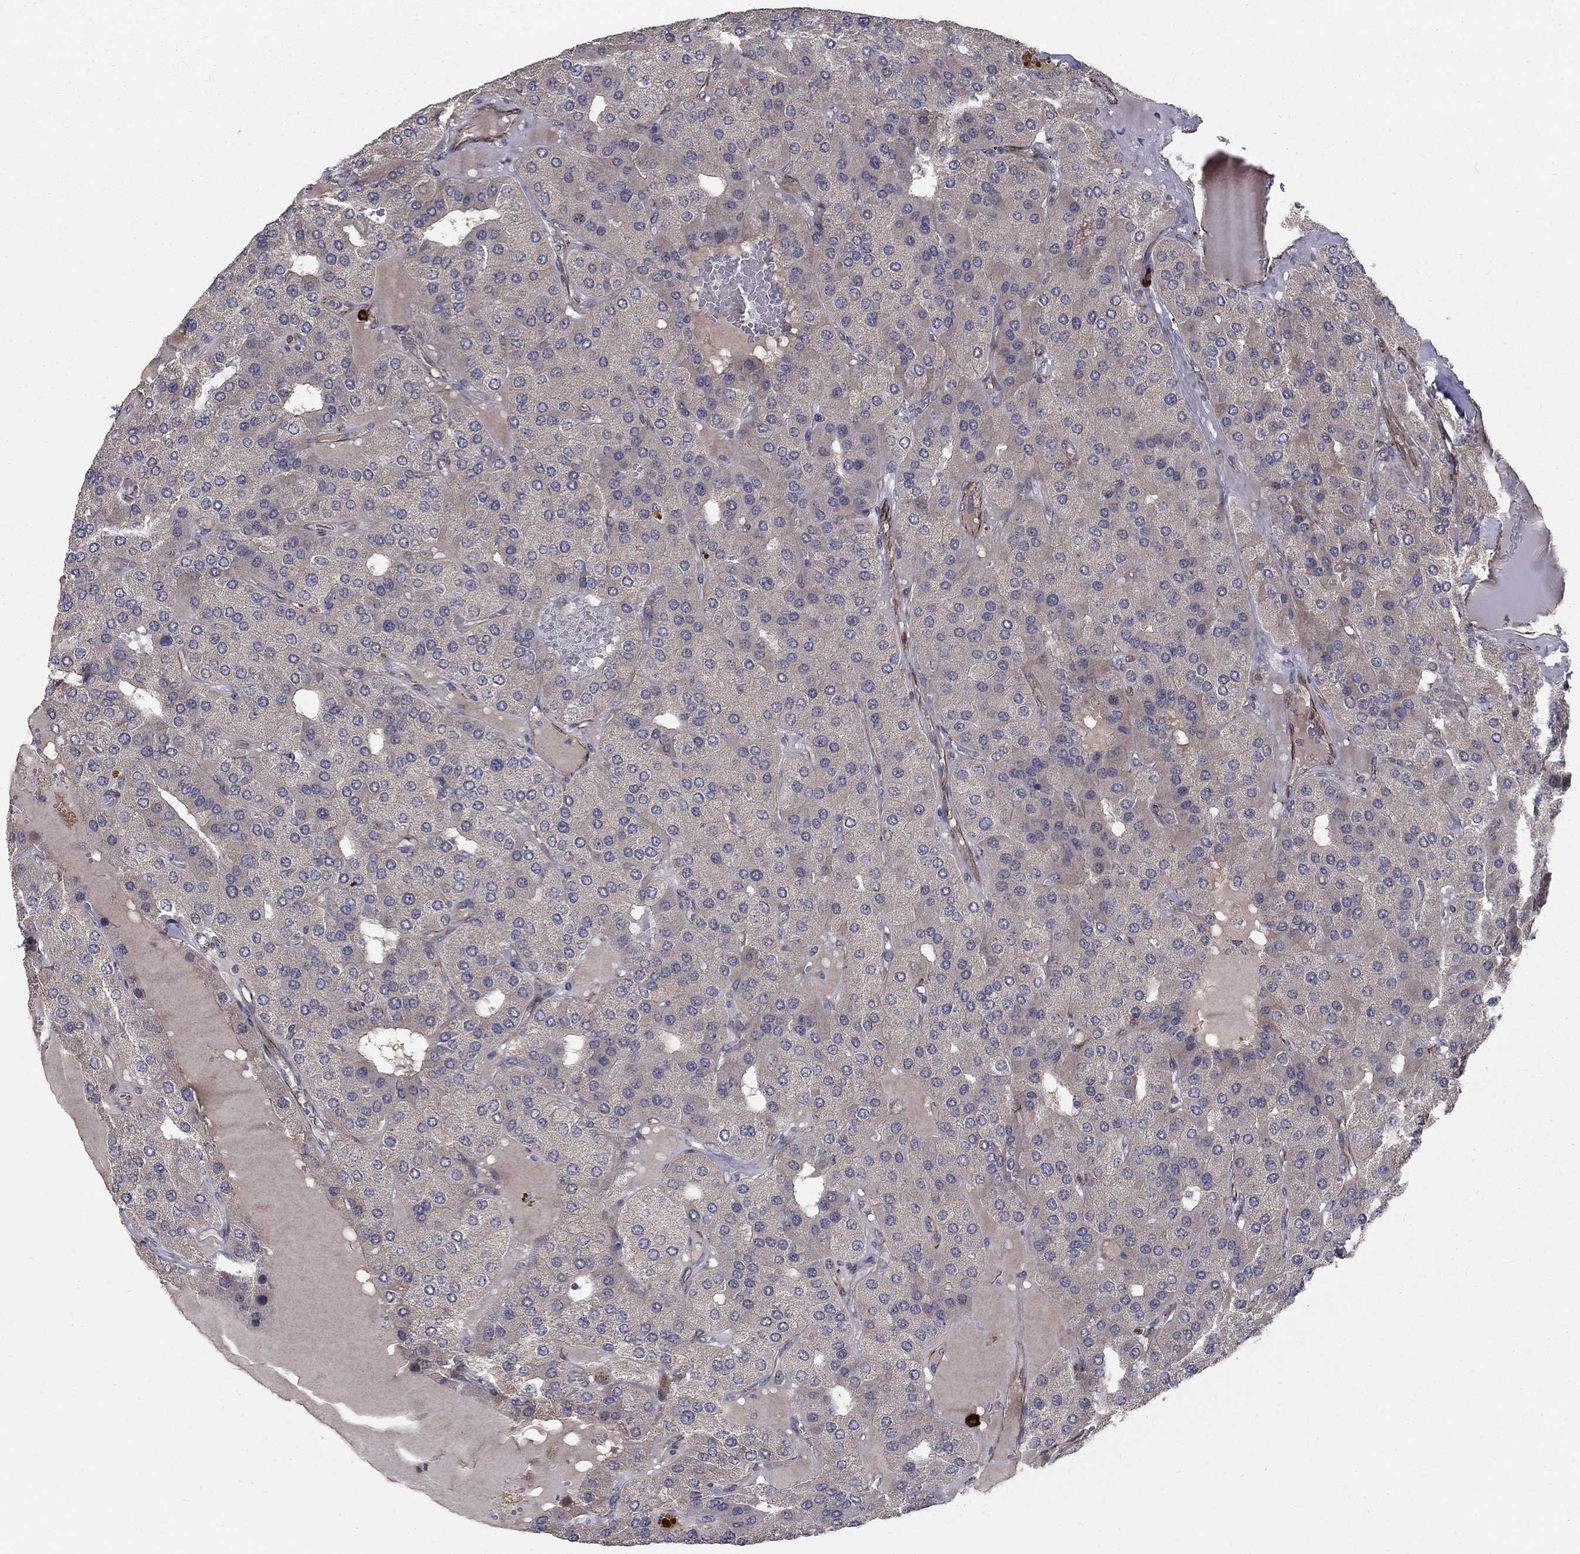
{"staining": {"intensity": "negative", "quantity": "none", "location": "none"}, "tissue": "parathyroid gland", "cell_type": "Glandular cells", "image_type": "normal", "snomed": [{"axis": "morphology", "description": "Normal tissue, NOS"}, {"axis": "morphology", "description": "Adenoma, NOS"}, {"axis": "topography", "description": "Parathyroid gland"}], "caption": "There is no significant positivity in glandular cells of parathyroid gland. (IHC, brightfield microscopy, high magnification).", "gene": "MSRA", "patient": {"sex": "female", "age": 86}}